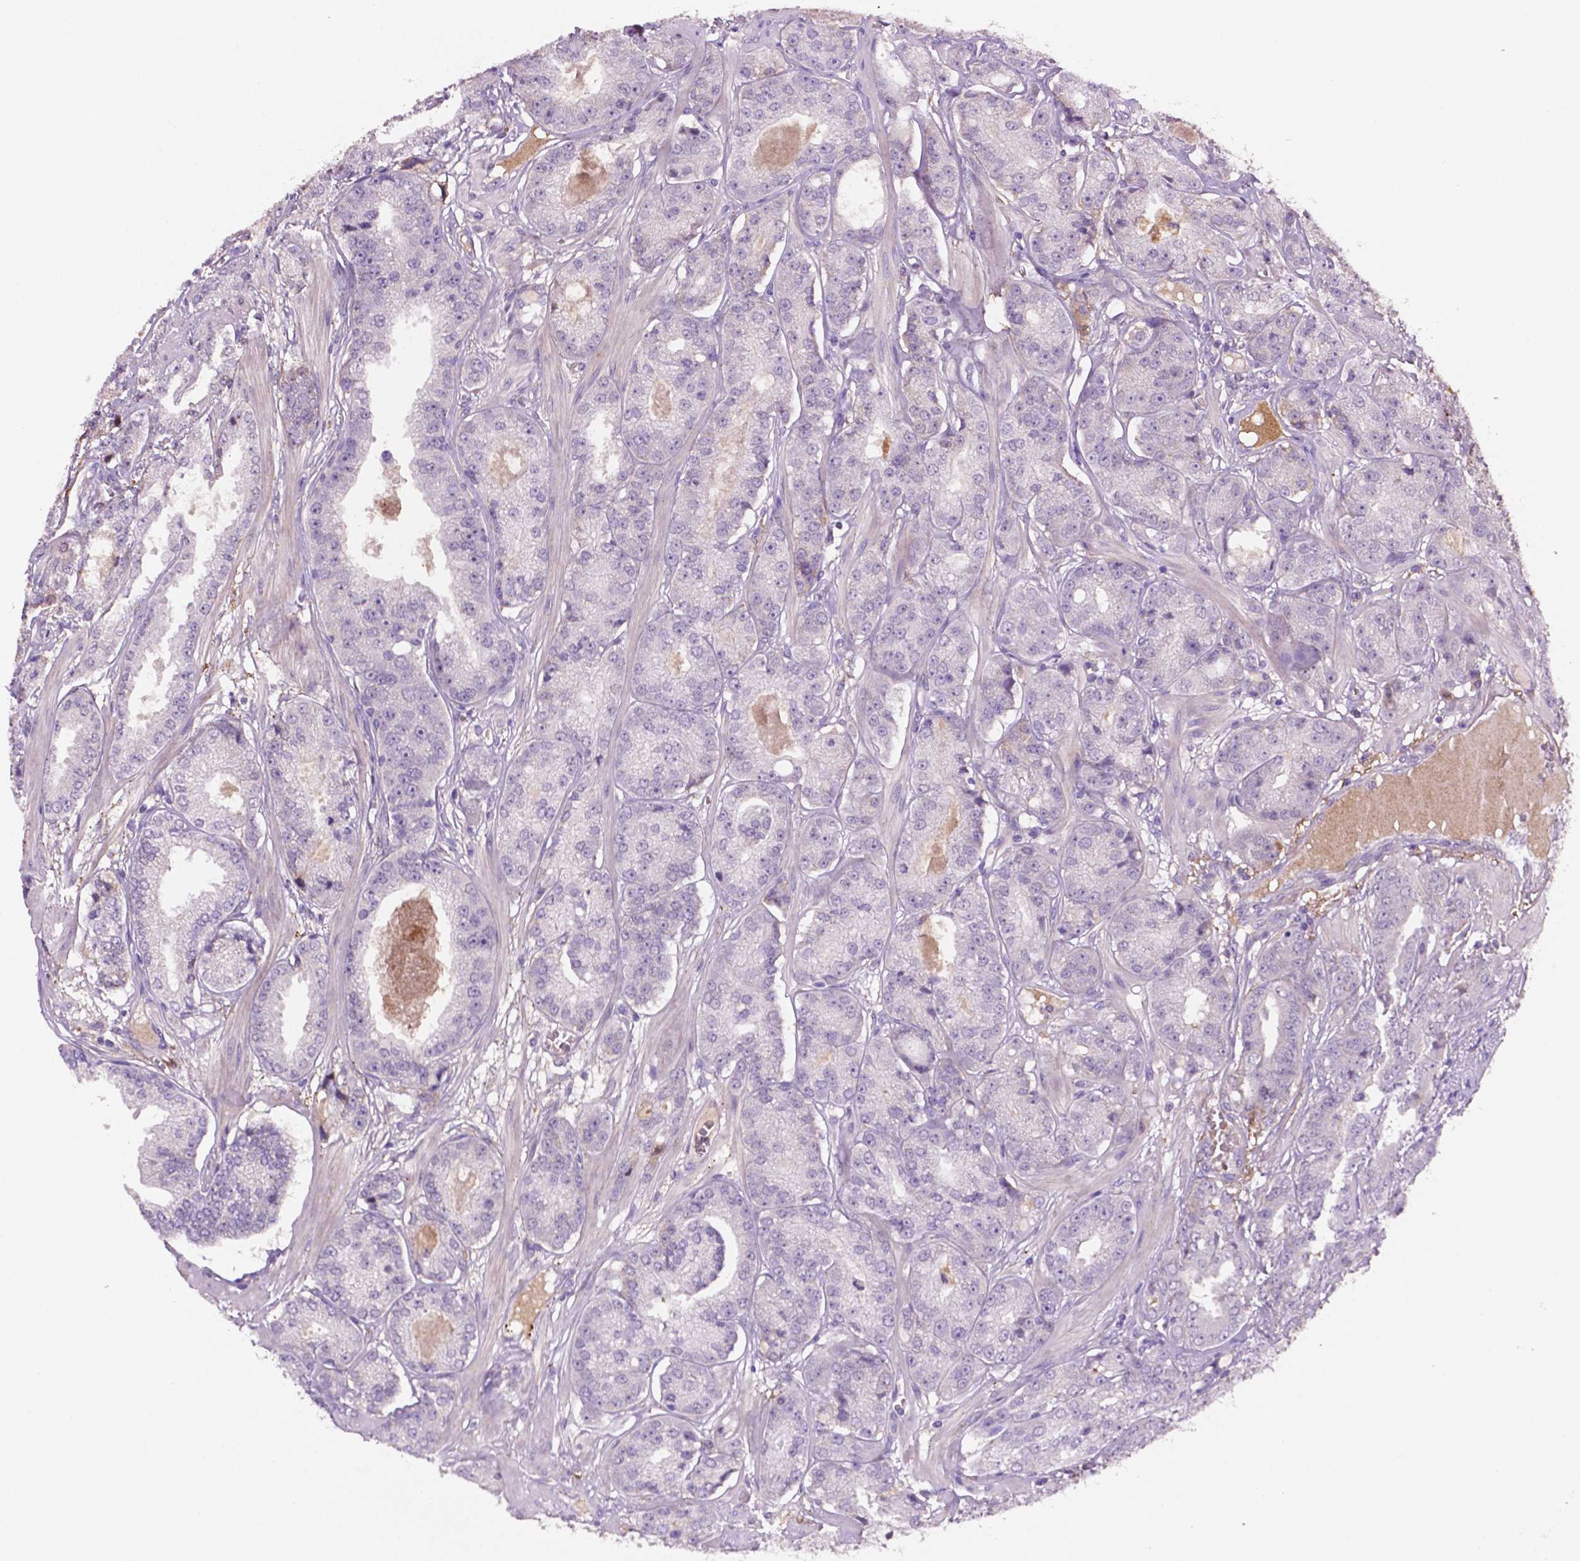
{"staining": {"intensity": "moderate", "quantity": "<25%", "location": "cytoplasmic/membranous,nuclear"}, "tissue": "prostate cancer", "cell_type": "Tumor cells", "image_type": "cancer", "snomed": [{"axis": "morphology", "description": "Adenocarcinoma, NOS"}, {"axis": "topography", "description": "Prostate"}], "caption": "Immunohistochemistry (IHC) staining of prostate cancer, which displays low levels of moderate cytoplasmic/membranous and nuclear staining in approximately <25% of tumor cells indicating moderate cytoplasmic/membranous and nuclear protein positivity. The staining was performed using DAB (brown) for protein detection and nuclei were counterstained in hematoxylin (blue).", "gene": "FBLN1", "patient": {"sex": "male", "age": 64}}